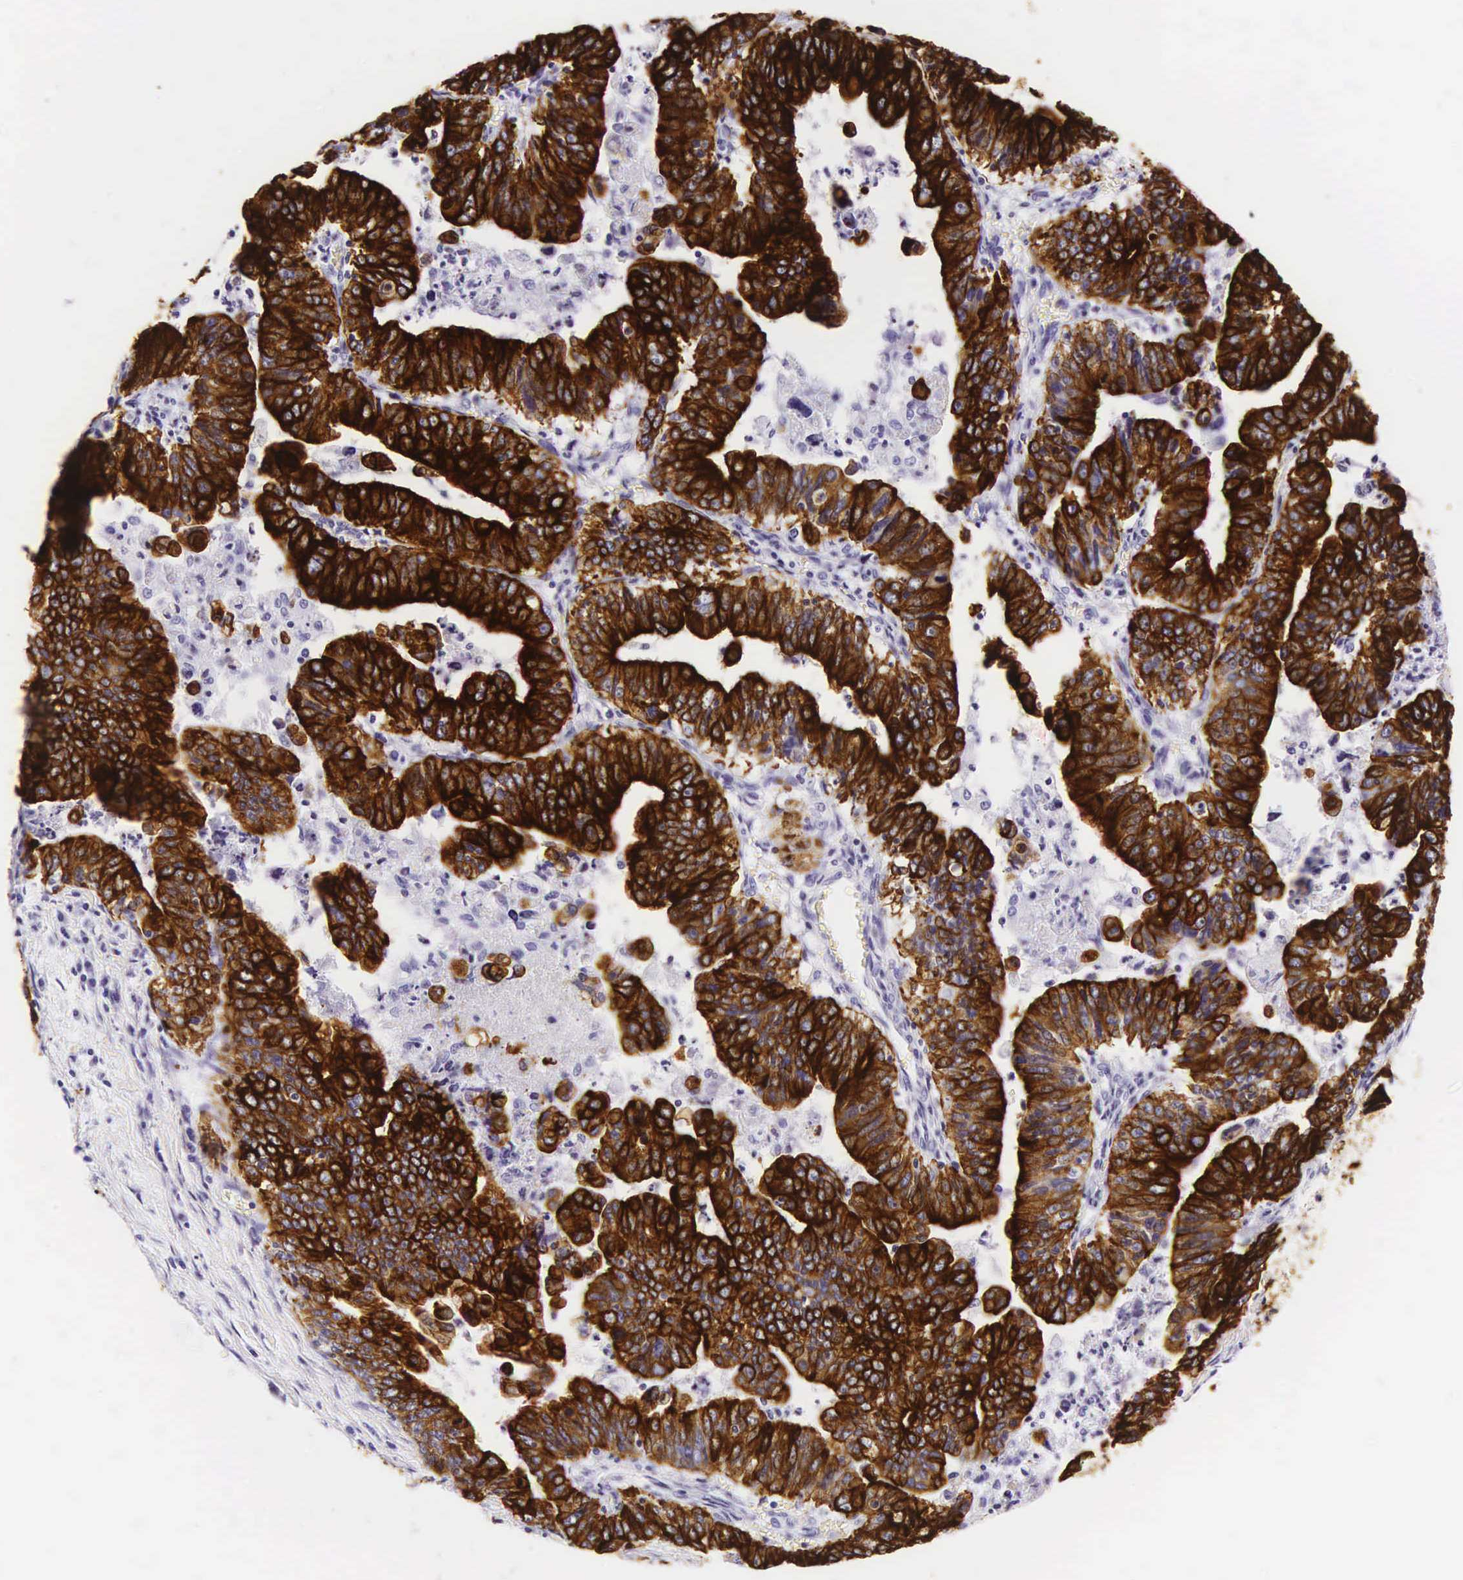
{"staining": {"intensity": "strong", "quantity": ">75%", "location": "cytoplasmic/membranous"}, "tissue": "stomach cancer", "cell_type": "Tumor cells", "image_type": "cancer", "snomed": [{"axis": "morphology", "description": "Adenocarcinoma, NOS"}, {"axis": "topography", "description": "Stomach, upper"}], "caption": "Immunohistochemistry (IHC) micrograph of human stomach adenocarcinoma stained for a protein (brown), which exhibits high levels of strong cytoplasmic/membranous expression in approximately >75% of tumor cells.", "gene": "KRT18", "patient": {"sex": "female", "age": 50}}